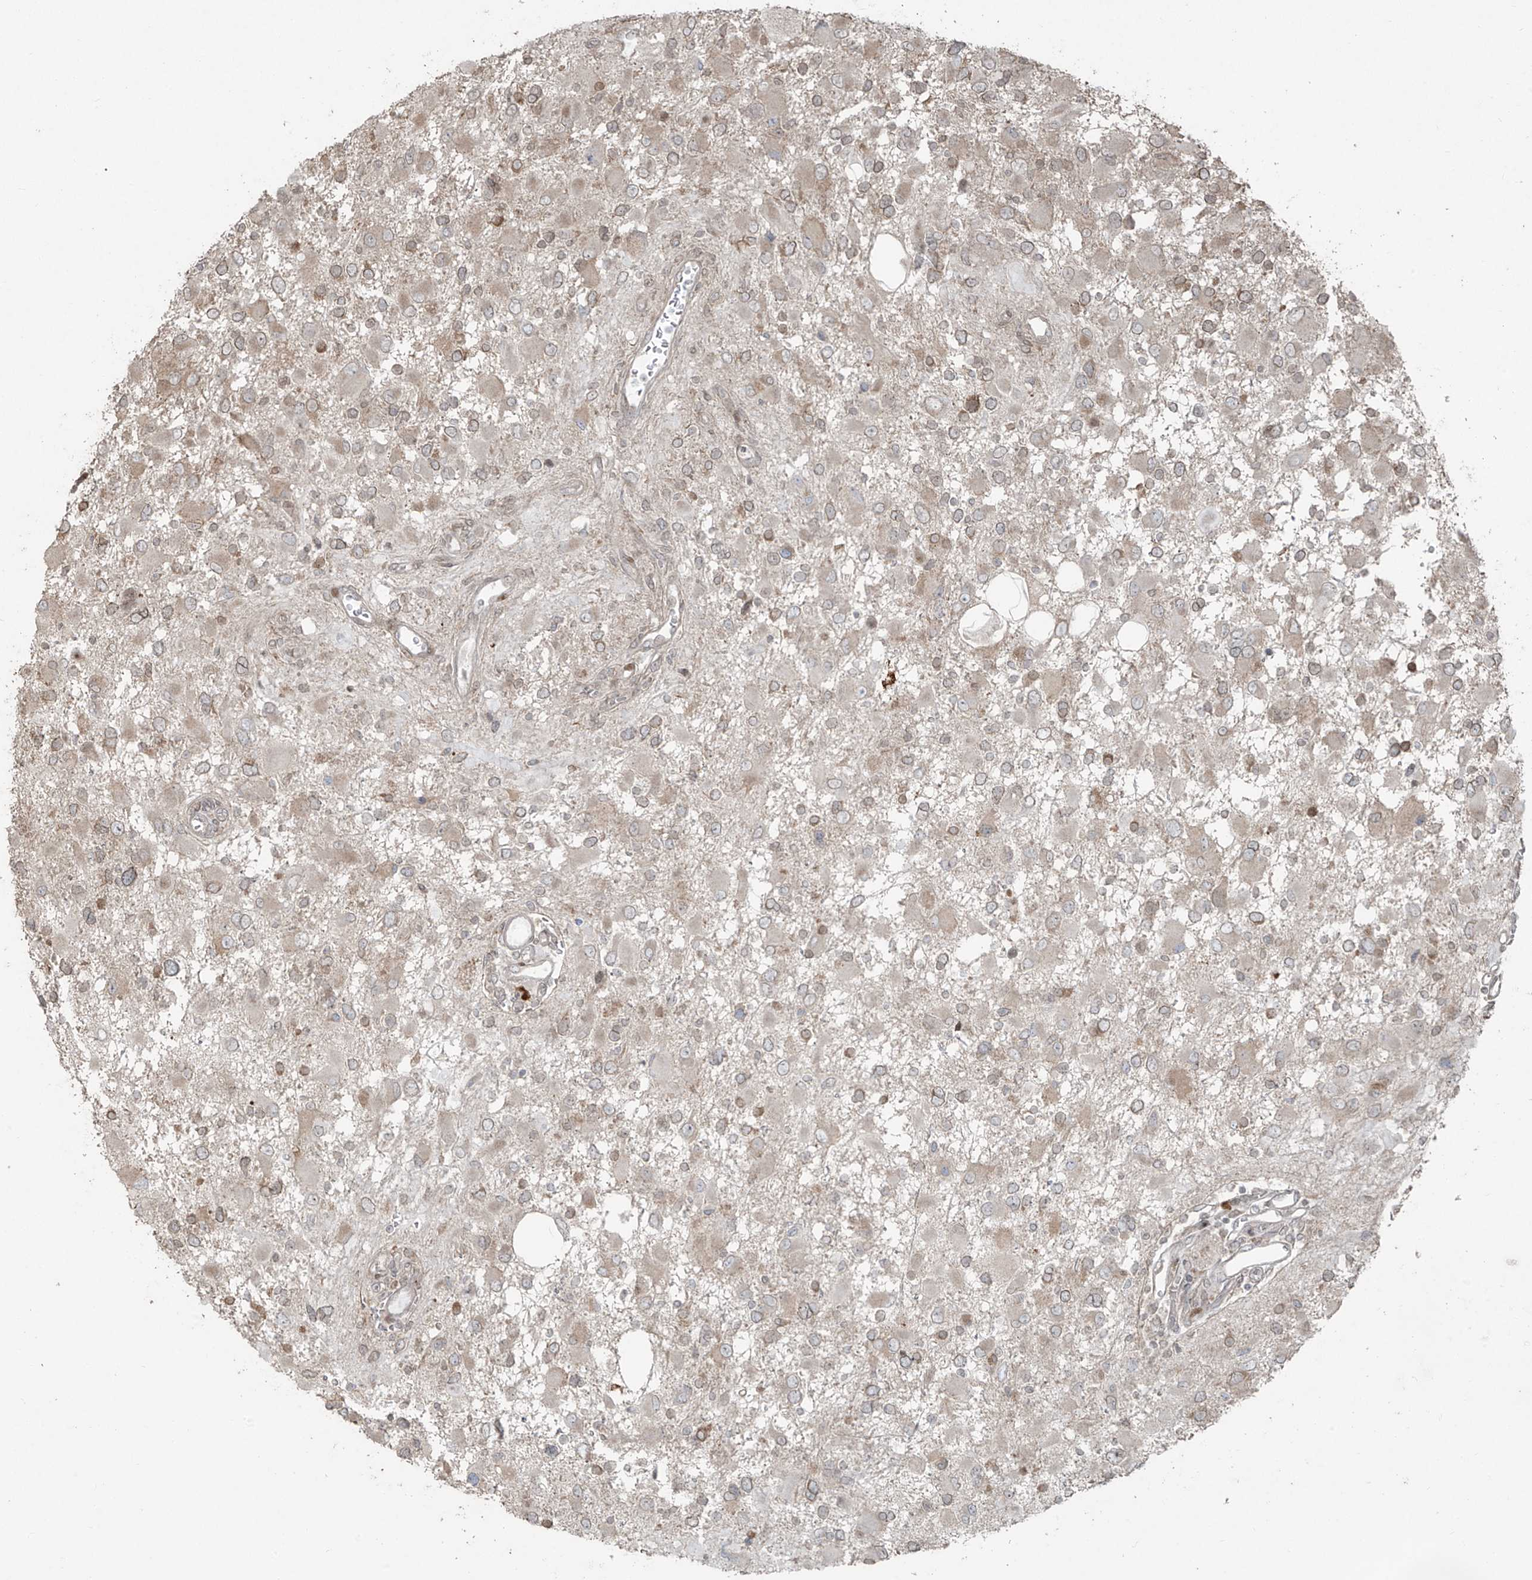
{"staining": {"intensity": "negative", "quantity": "none", "location": "none"}, "tissue": "glioma", "cell_type": "Tumor cells", "image_type": "cancer", "snomed": [{"axis": "morphology", "description": "Glioma, malignant, High grade"}, {"axis": "topography", "description": "Brain"}], "caption": "Glioma stained for a protein using immunohistochemistry demonstrates no expression tumor cells.", "gene": "TTC22", "patient": {"sex": "male", "age": 53}}